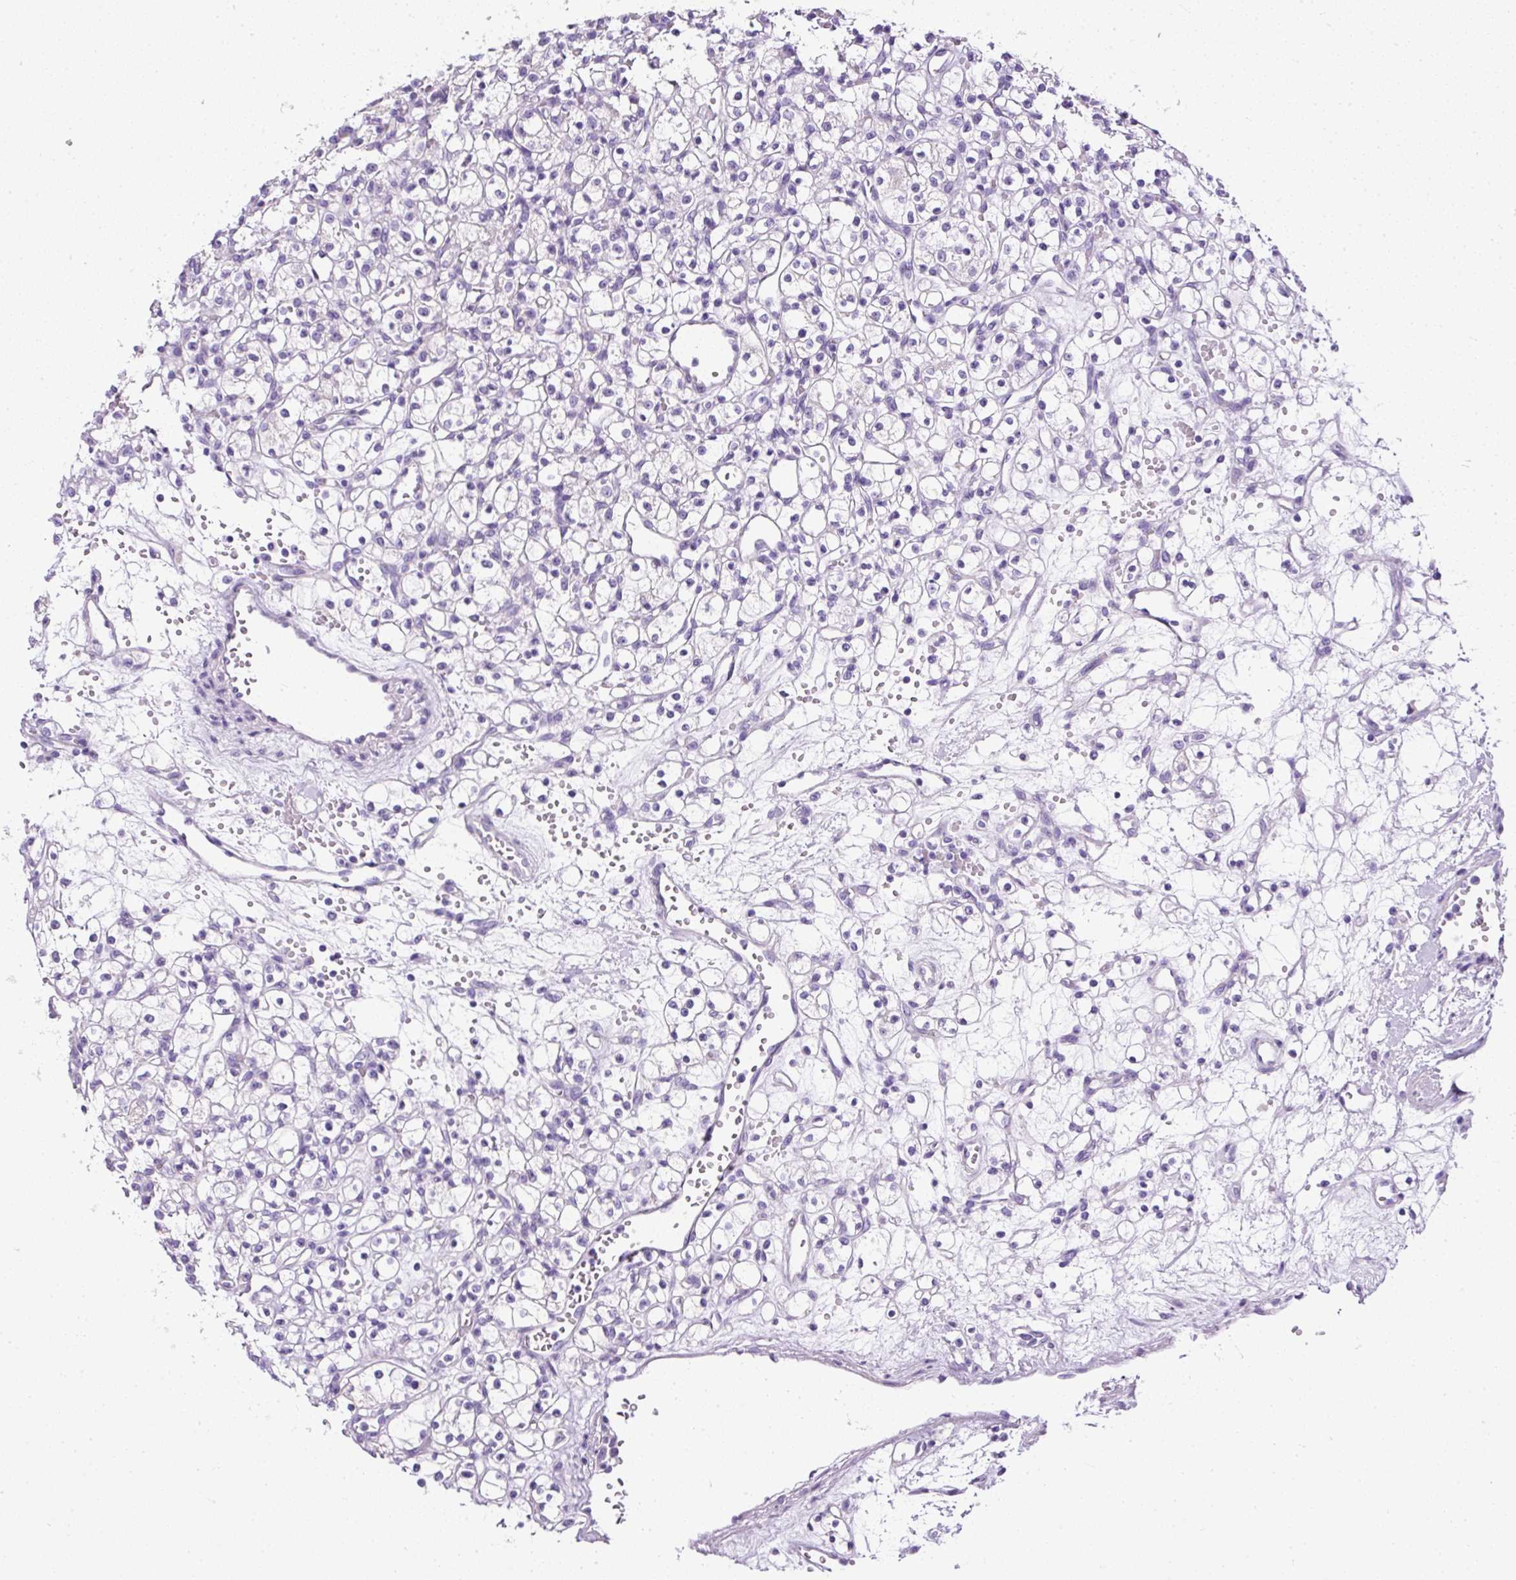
{"staining": {"intensity": "negative", "quantity": "none", "location": "none"}, "tissue": "renal cancer", "cell_type": "Tumor cells", "image_type": "cancer", "snomed": [{"axis": "morphology", "description": "Adenocarcinoma, NOS"}, {"axis": "topography", "description": "Kidney"}], "caption": "This is an IHC photomicrograph of renal cancer. There is no expression in tumor cells.", "gene": "C2CD4C", "patient": {"sex": "female", "age": 59}}